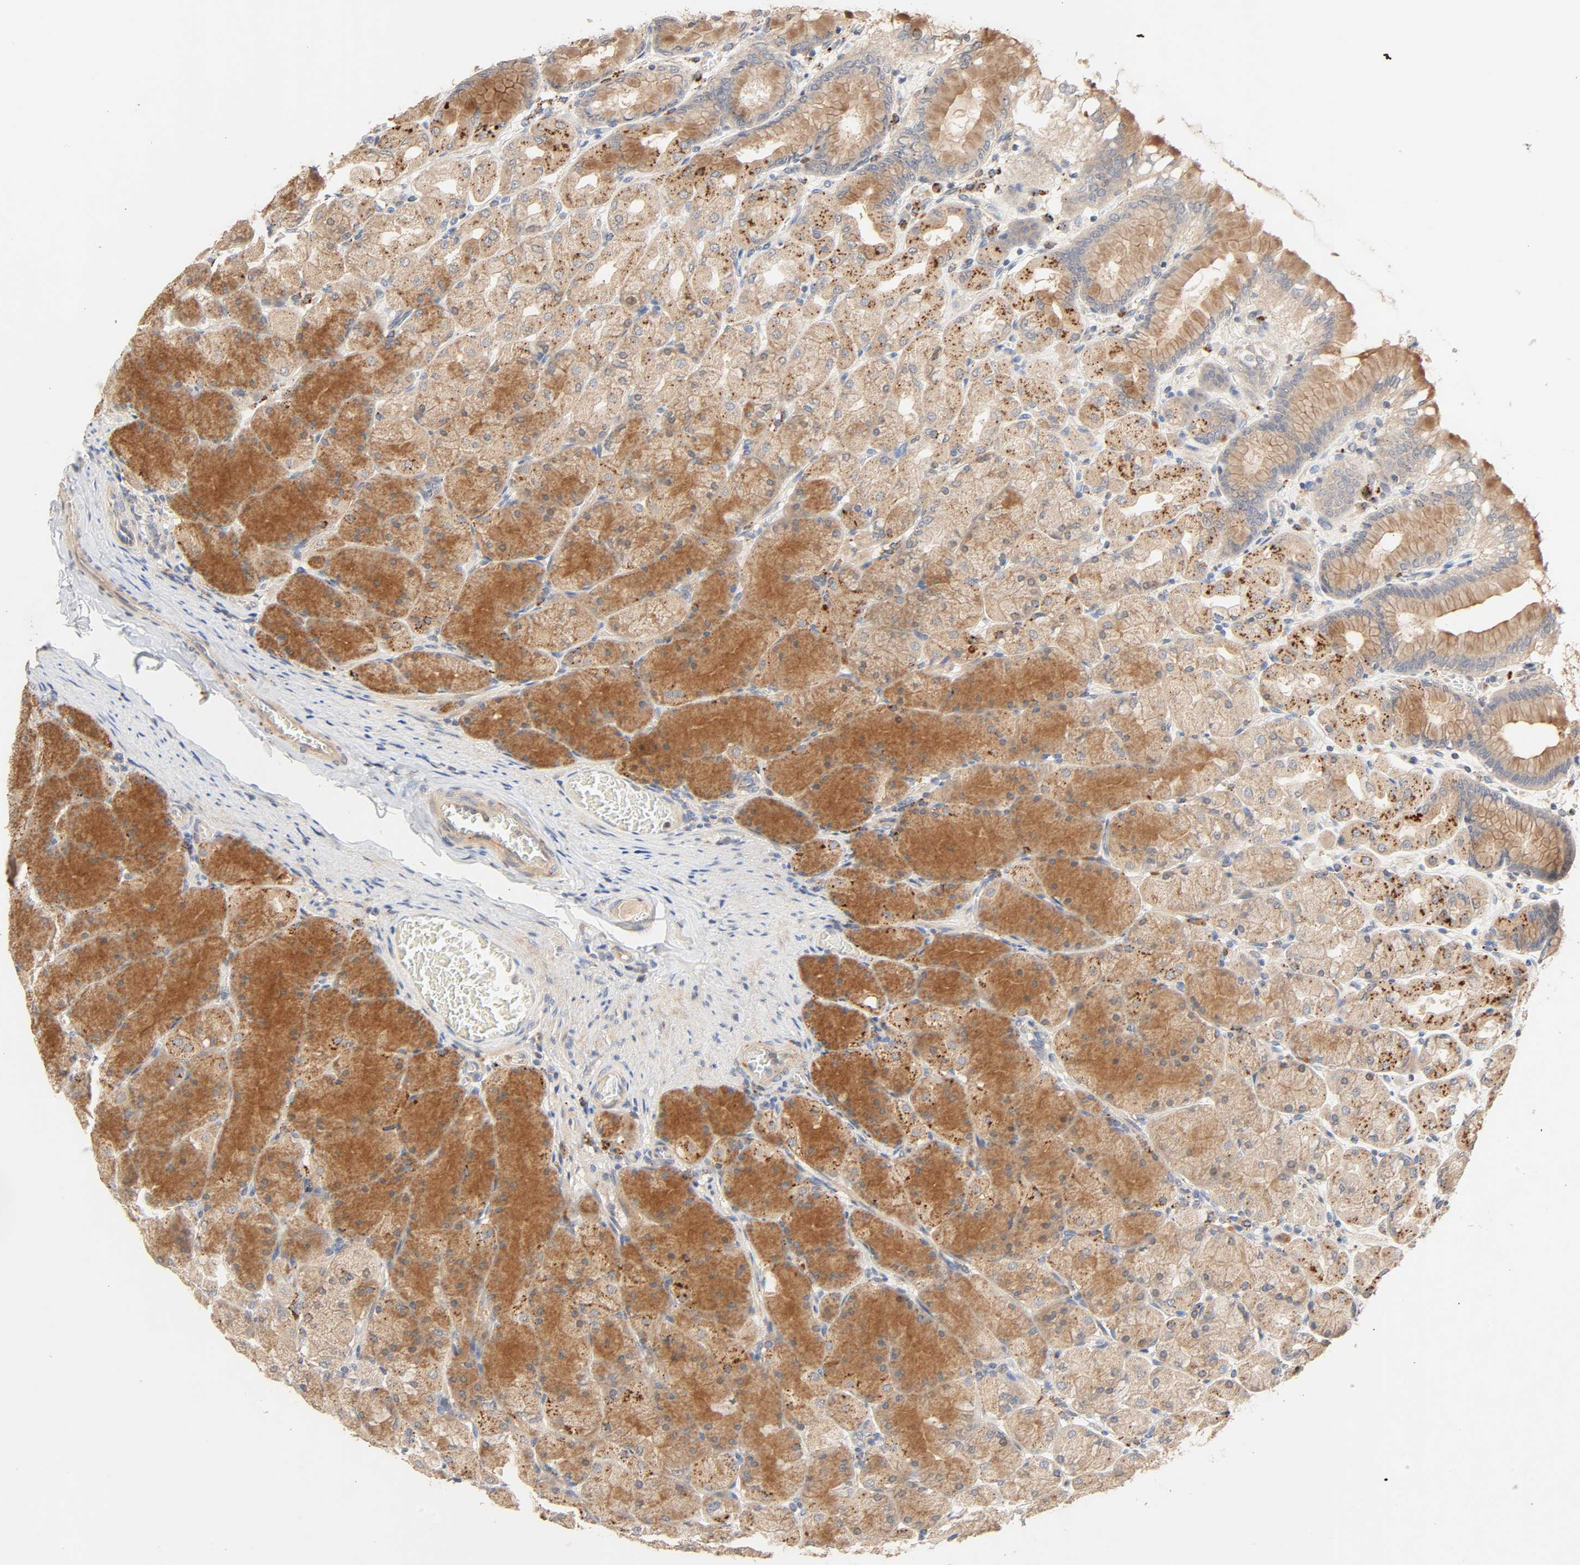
{"staining": {"intensity": "moderate", "quantity": ">75%", "location": "cytoplasmic/membranous"}, "tissue": "stomach", "cell_type": "Glandular cells", "image_type": "normal", "snomed": [{"axis": "morphology", "description": "Normal tissue, NOS"}, {"axis": "topography", "description": "Stomach, upper"}], "caption": "Protein analysis of benign stomach exhibits moderate cytoplasmic/membranous positivity in approximately >75% of glandular cells. (DAB IHC with brightfield microscopy, high magnification).", "gene": "MAPK6", "patient": {"sex": "female", "age": 56}}